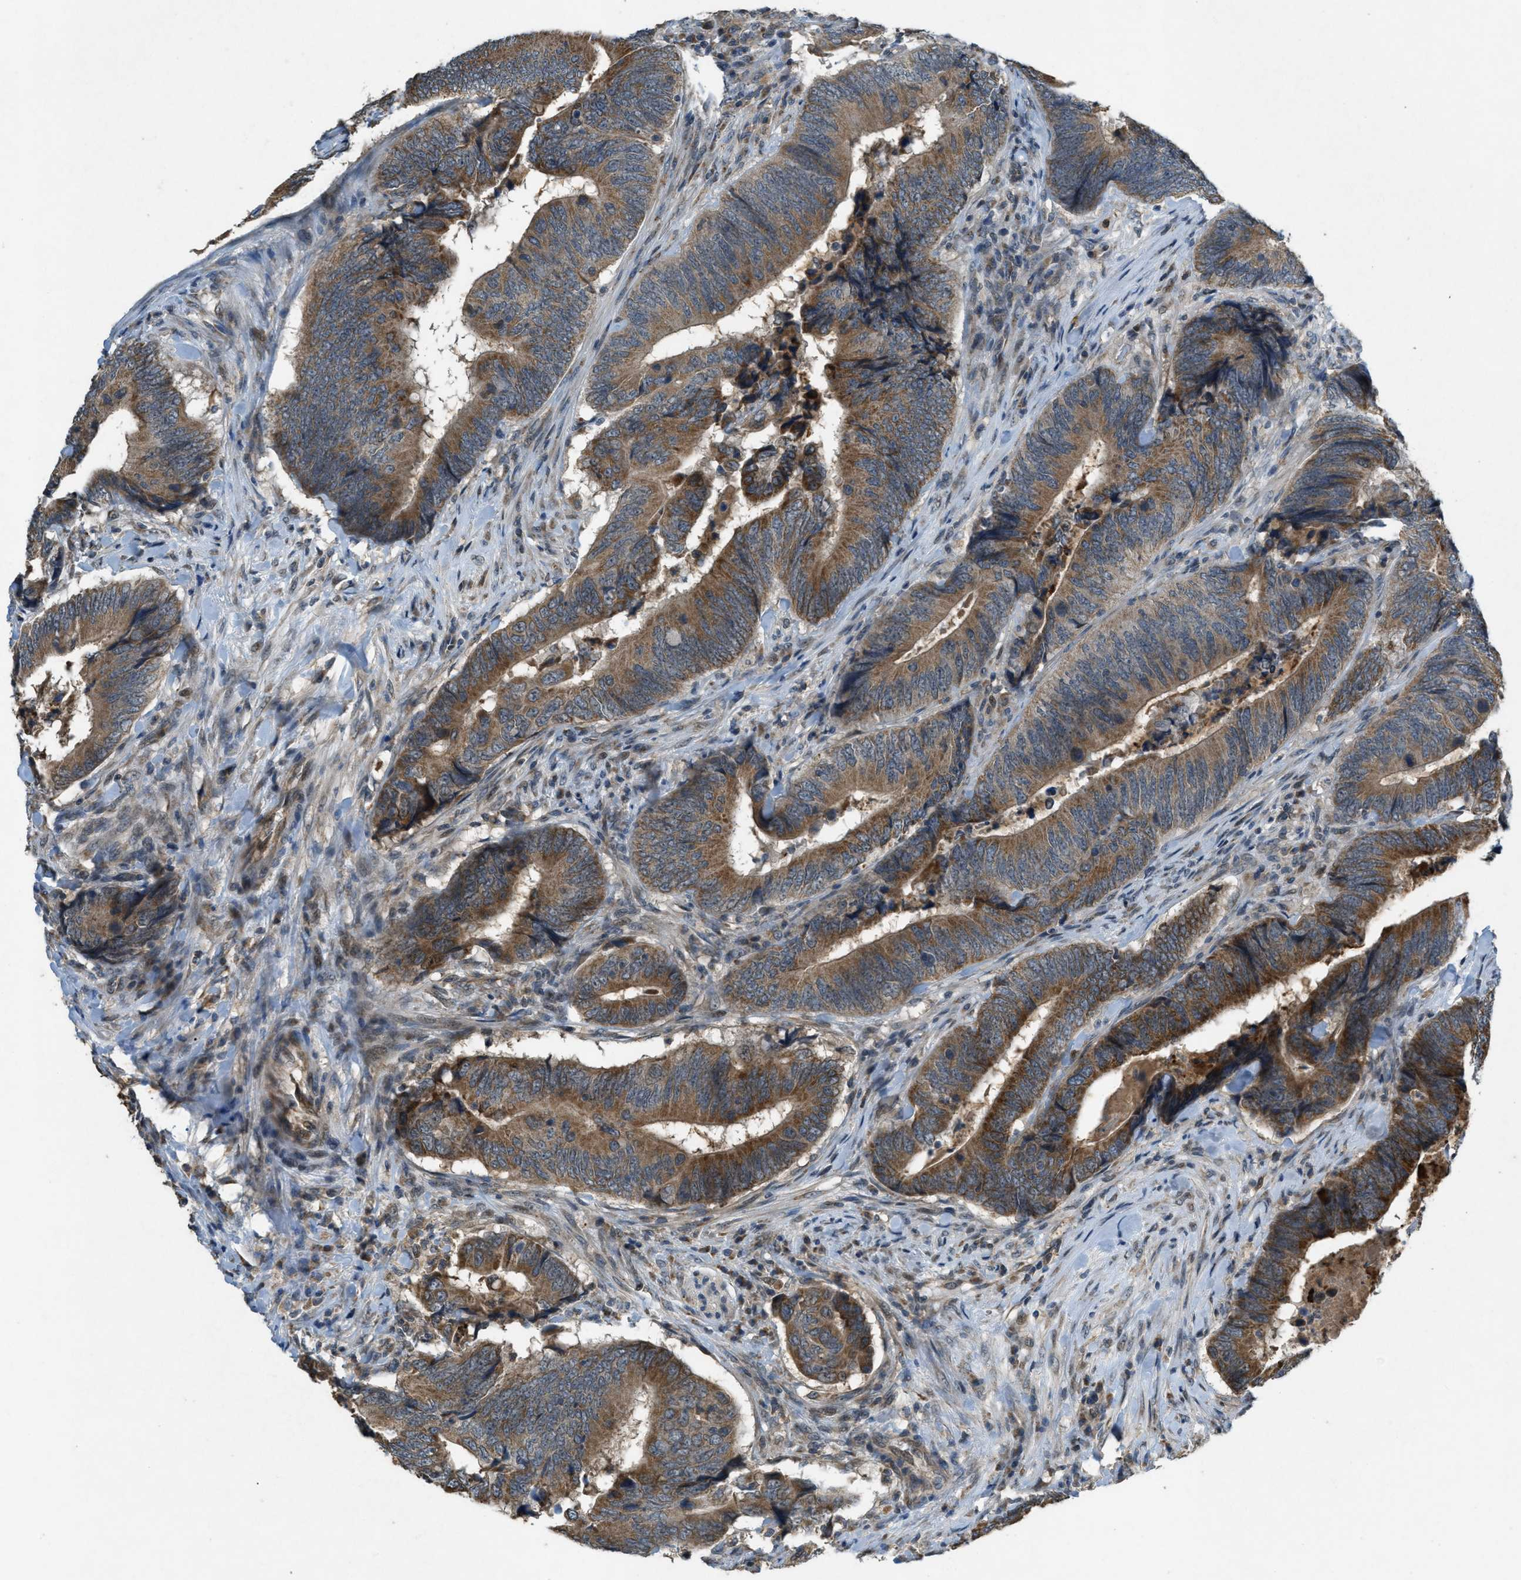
{"staining": {"intensity": "moderate", "quantity": ">75%", "location": "cytoplasmic/membranous"}, "tissue": "colorectal cancer", "cell_type": "Tumor cells", "image_type": "cancer", "snomed": [{"axis": "morphology", "description": "Normal tissue, NOS"}, {"axis": "morphology", "description": "Adenocarcinoma, NOS"}, {"axis": "topography", "description": "Colon"}], "caption": "A high-resolution photomicrograph shows immunohistochemistry (IHC) staining of colorectal adenocarcinoma, which displays moderate cytoplasmic/membranous staining in approximately >75% of tumor cells.", "gene": "PPP1R15A", "patient": {"sex": "male", "age": 56}}